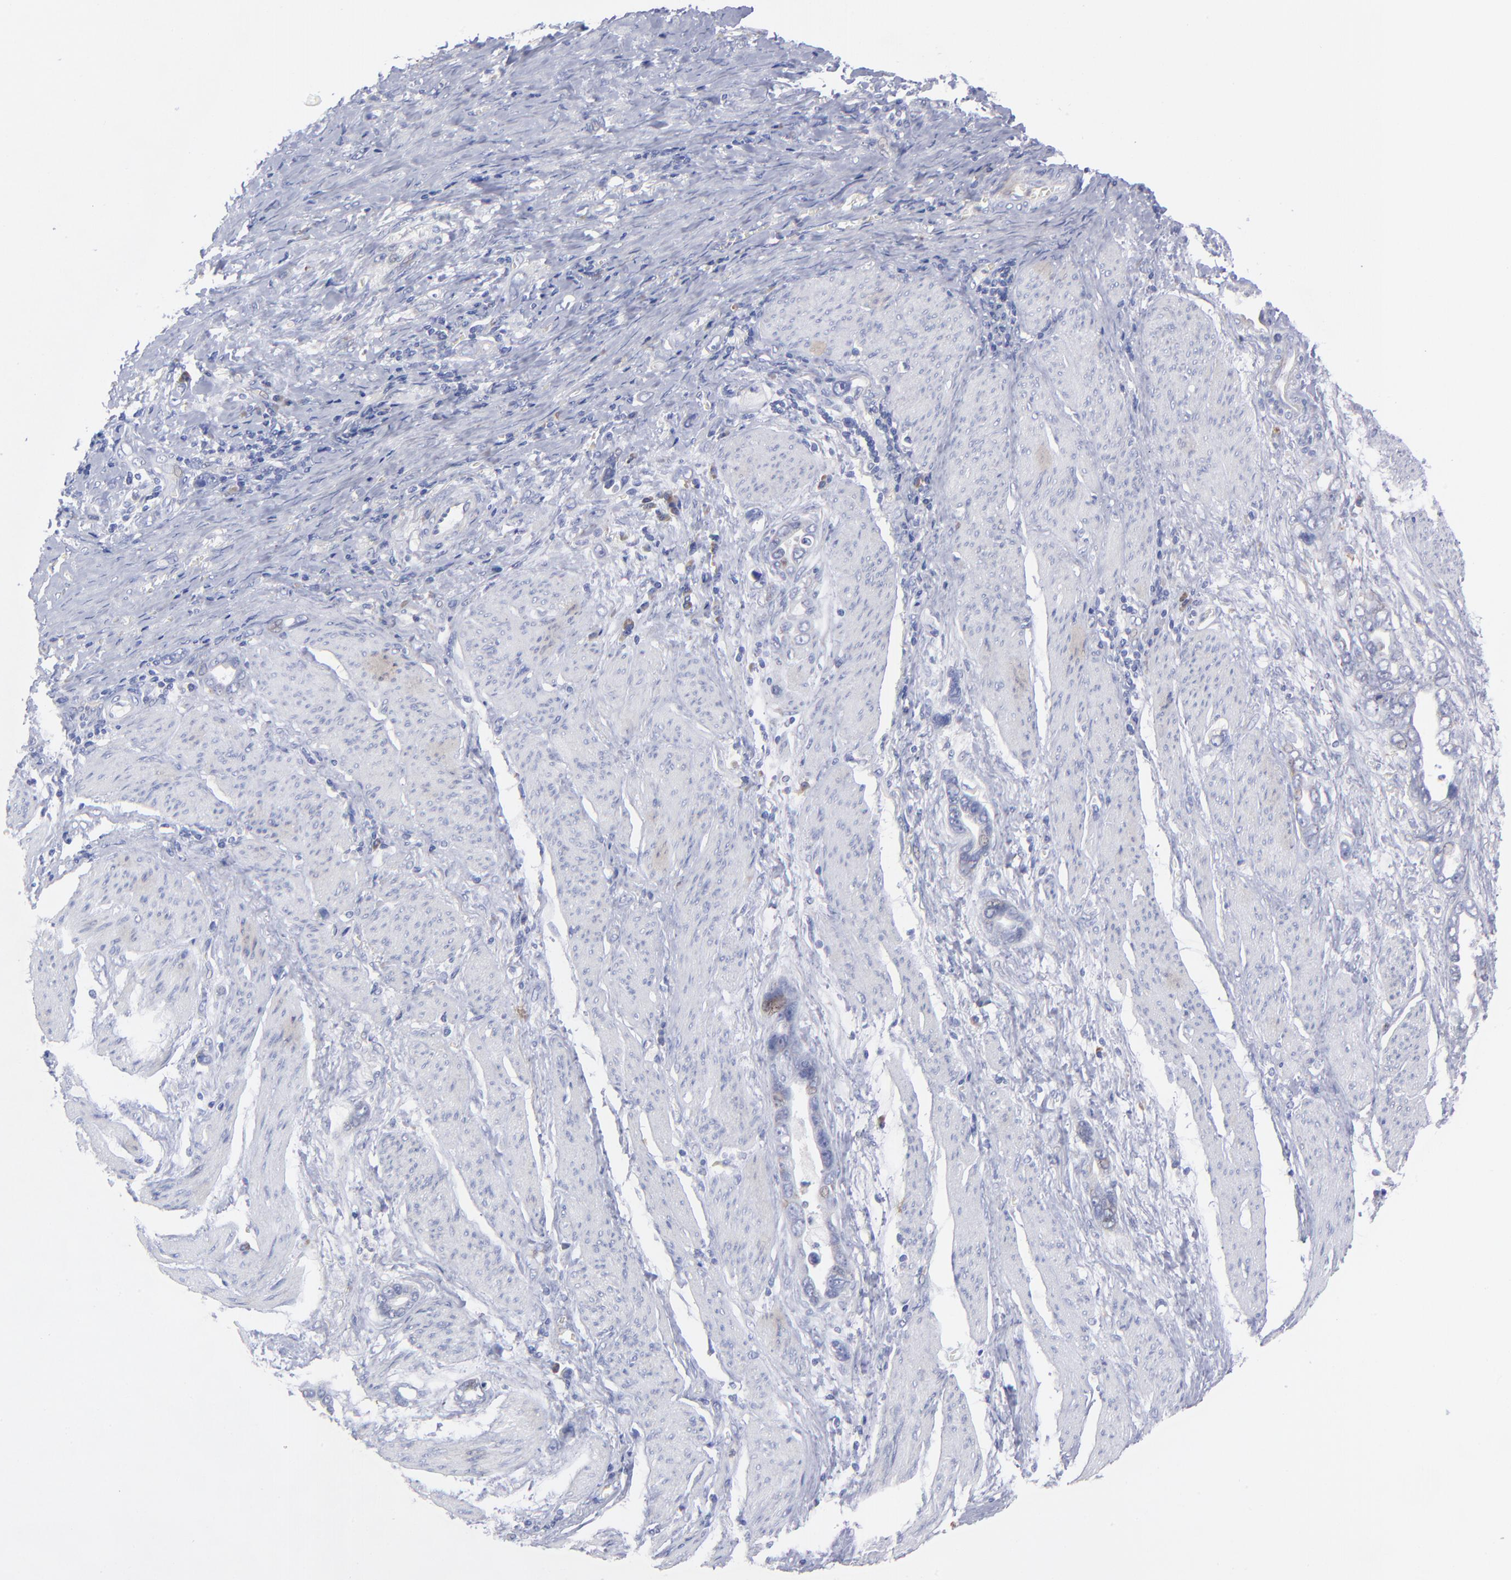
{"staining": {"intensity": "negative", "quantity": "none", "location": "none"}, "tissue": "stomach cancer", "cell_type": "Tumor cells", "image_type": "cancer", "snomed": [{"axis": "morphology", "description": "Adenocarcinoma, NOS"}, {"axis": "topography", "description": "Stomach"}], "caption": "The micrograph reveals no significant positivity in tumor cells of stomach cancer (adenocarcinoma).", "gene": "EIF2AK2", "patient": {"sex": "male", "age": 78}}